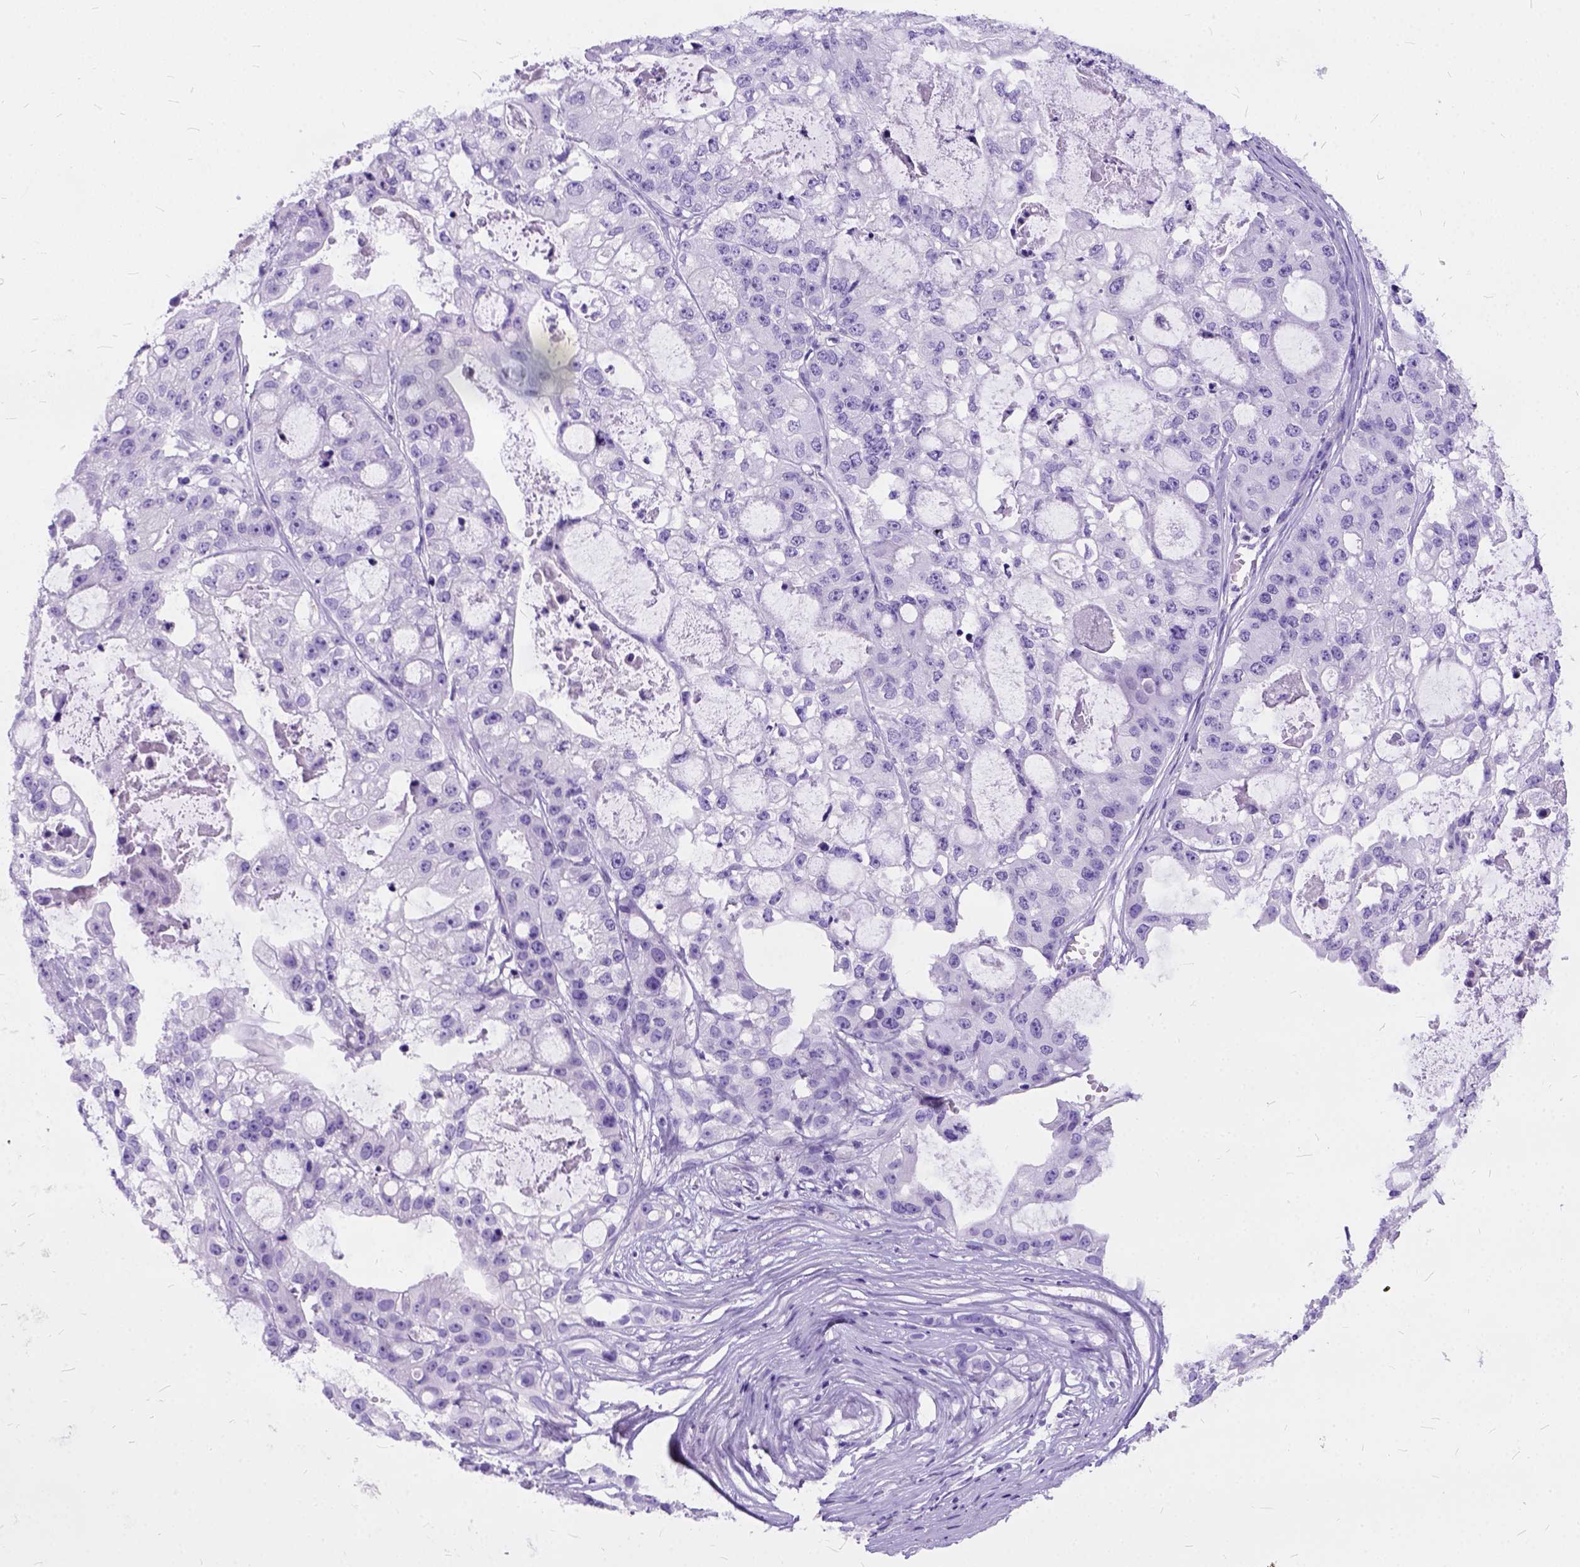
{"staining": {"intensity": "negative", "quantity": "none", "location": "none"}, "tissue": "ovarian cancer", "cell_type": "Tumor cells", "image_type": "cancer", "snomed": [{"axis": "morphology", "description": "Cystadenocarcinoma, serous, NOS"}, {"axis": "topography", "description": "Ovary"}], "caption": "Serous cystadenocarcinoma (ovarian) stained for a protein using IHC exhibits no positivity tumor cells.", "gene": "C1QTNF3", "patient": {"sex": "female", "age": 56}}